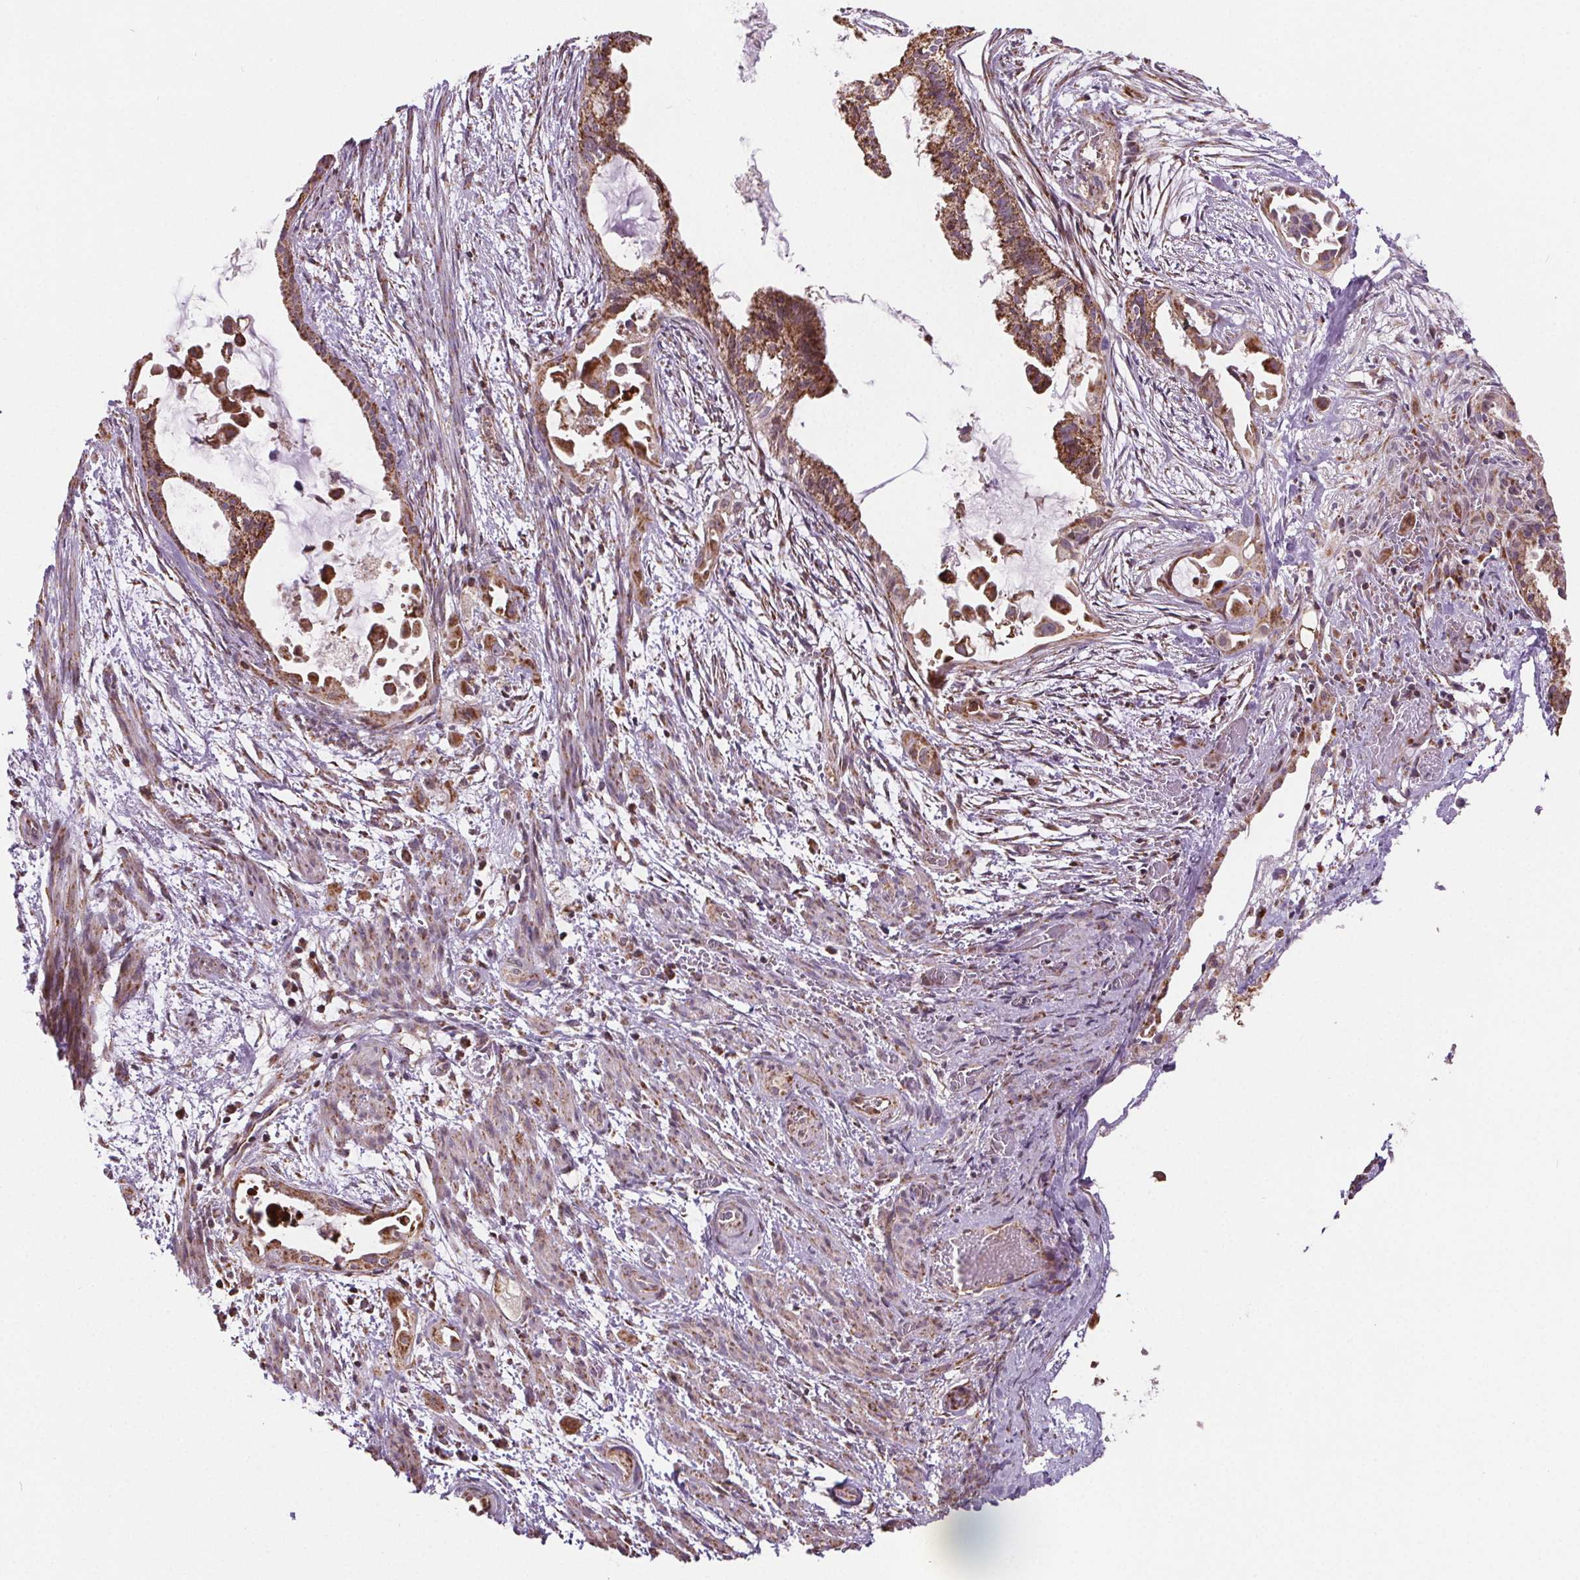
{"staining": {"intensity": "strong", "quantity": ">75%", "location": "cytoplasmic/membranous"}, "tissue": "endometrial cancer", "cell_type": "Tumor cells", "image_type": "cancer", "snomed": [{"axis": "morphology", "description": "Adenocarcinoma, NOS"}, {"axis": "topography", "description": "Endometrium"}], "caption": "Endometrial cancer was stained to show a protein in brown. There is high levels of strong cytoplasmic/membranous positivity in approximately >75% of tumor cells.", "gene": "SUCLA2", "patient": {"sex": "female", "age": 86}}